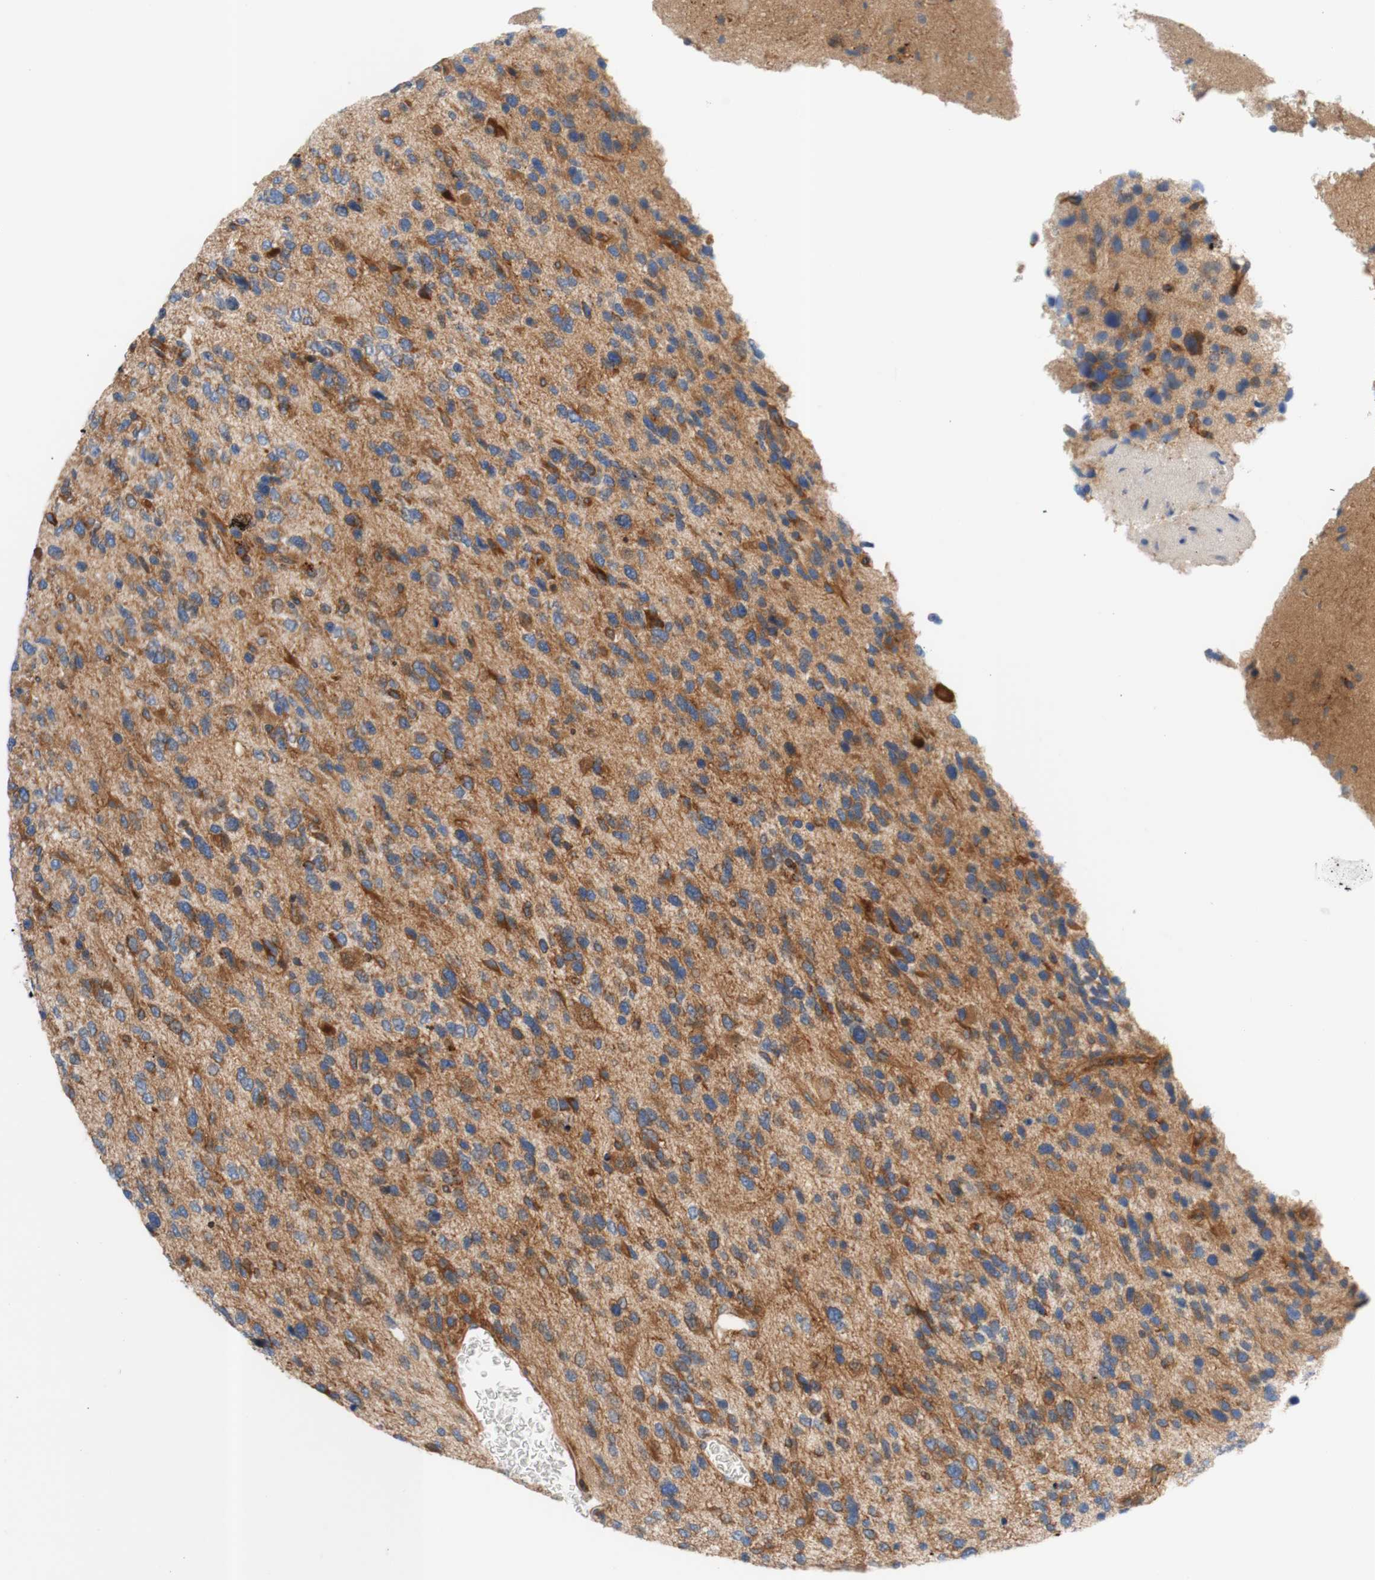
{"staining": {"intensity": "moderate", "quantity": "25%-75%", "location": "cytoplasmic/membranous"}, "tissue": "glioma", "cell_type": "Tumor cells", "image_type": "cancer", "snomed": [{"axis": "morphology", "description": "Glioma, malignant, High grade"}, {"axis": "topography", "description": "Brain"}], "caption": "Moderate cytoplasmic/membranous staining for a protein is appreciated in about 25%-75% of tumor cells of glioma using immunohistochemistry (IHC).", "gene": "STOM", "patient": {"sex": "female", "age": 58}}